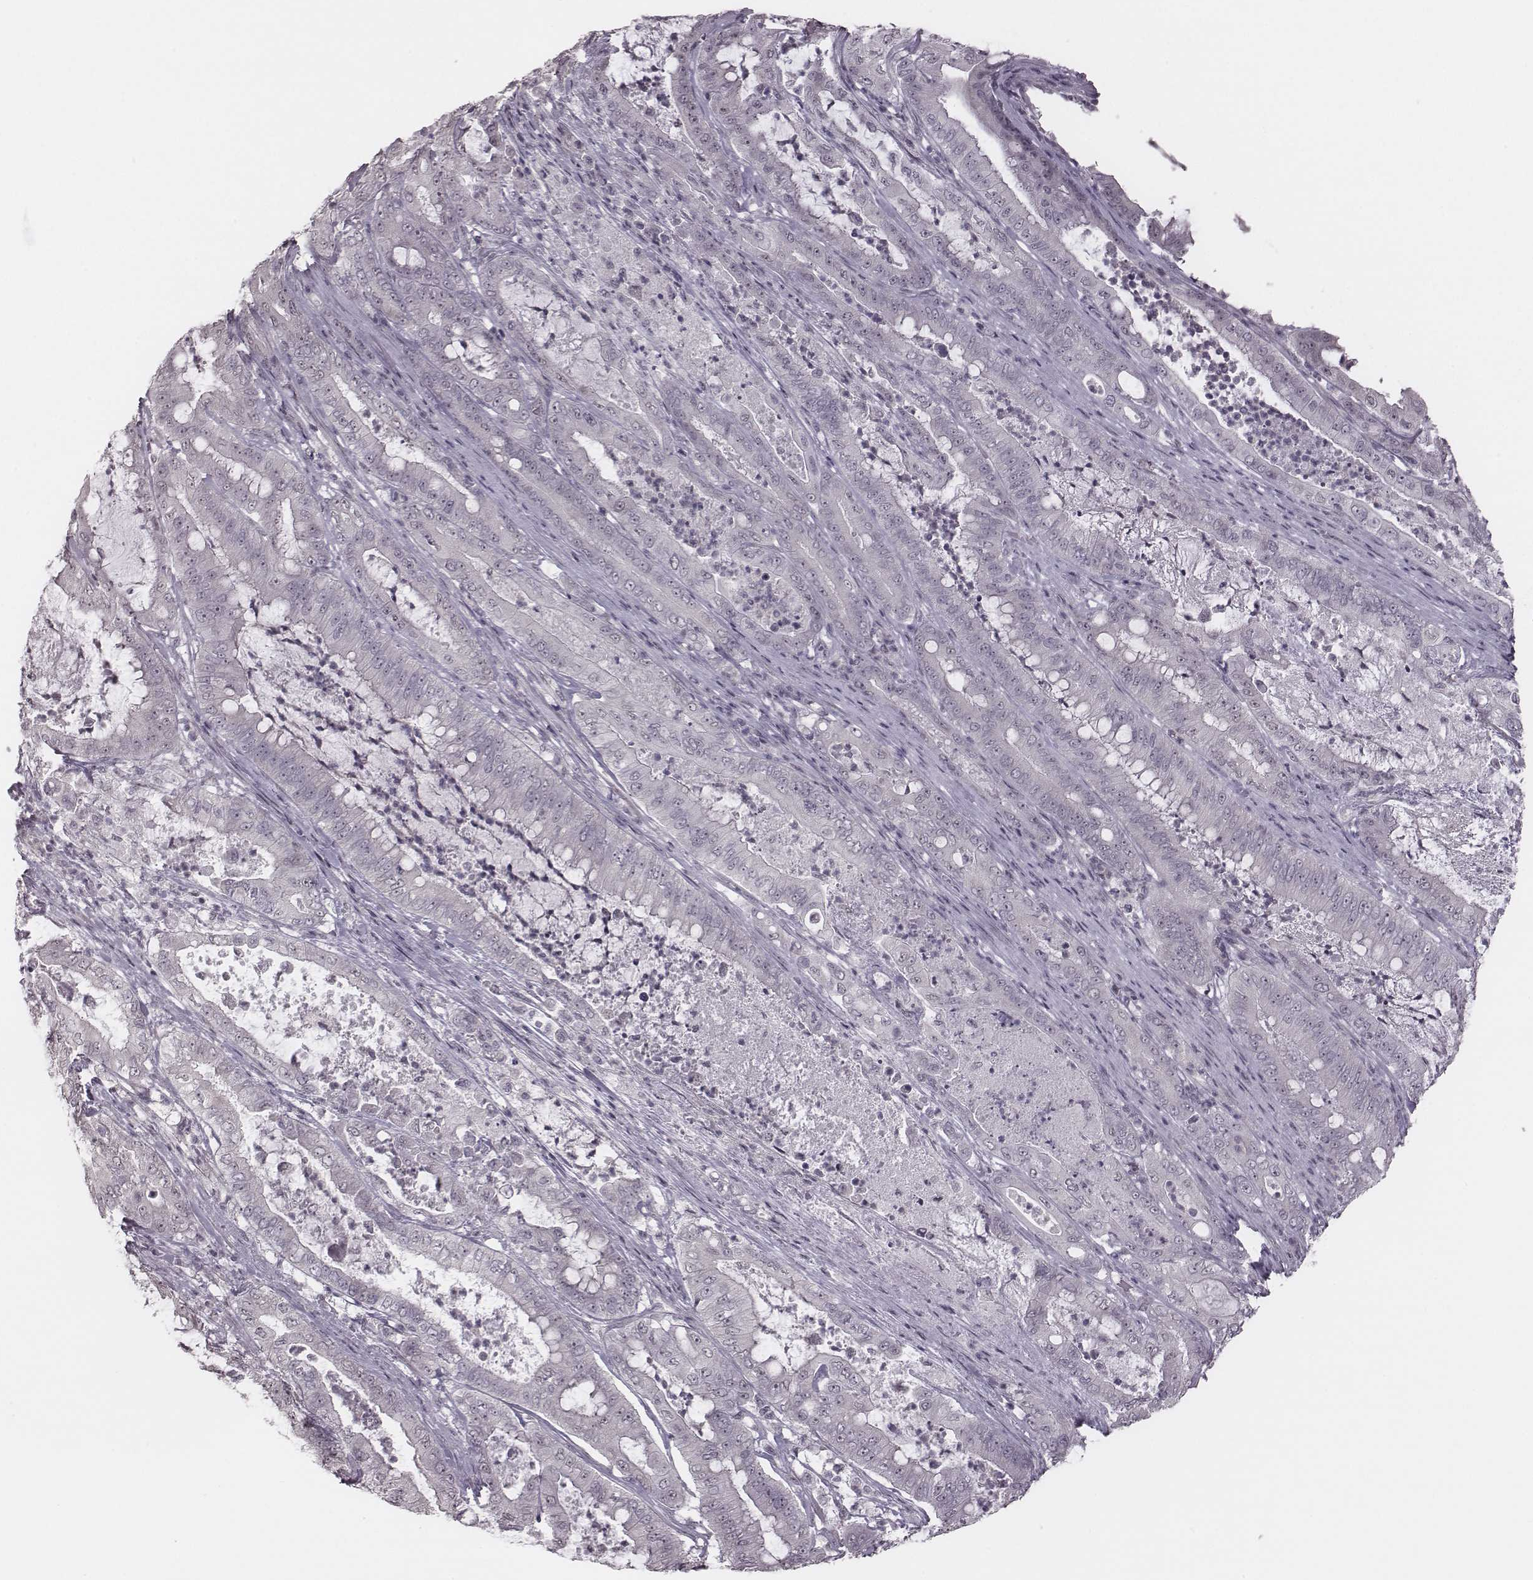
{"staining": {"intensity": "negative", "quantity": "none", "location": "none"}, "tissue": "pancreatic cancer", "cell_type": "Tumor cells", "image_type": "cancer", "snomed": [{"axis": "morphology", "description": "Adenocarcinoma, NOS"}, {"axis": "topography", "description": "Pancreas"}], "caption": "Immunohistochemistry (IHC) of pancreatic cancer demonstrates no staining in tumor cells.", "gene": "RPGRIP1", "patient": {"sex": "male", "age": 71}}